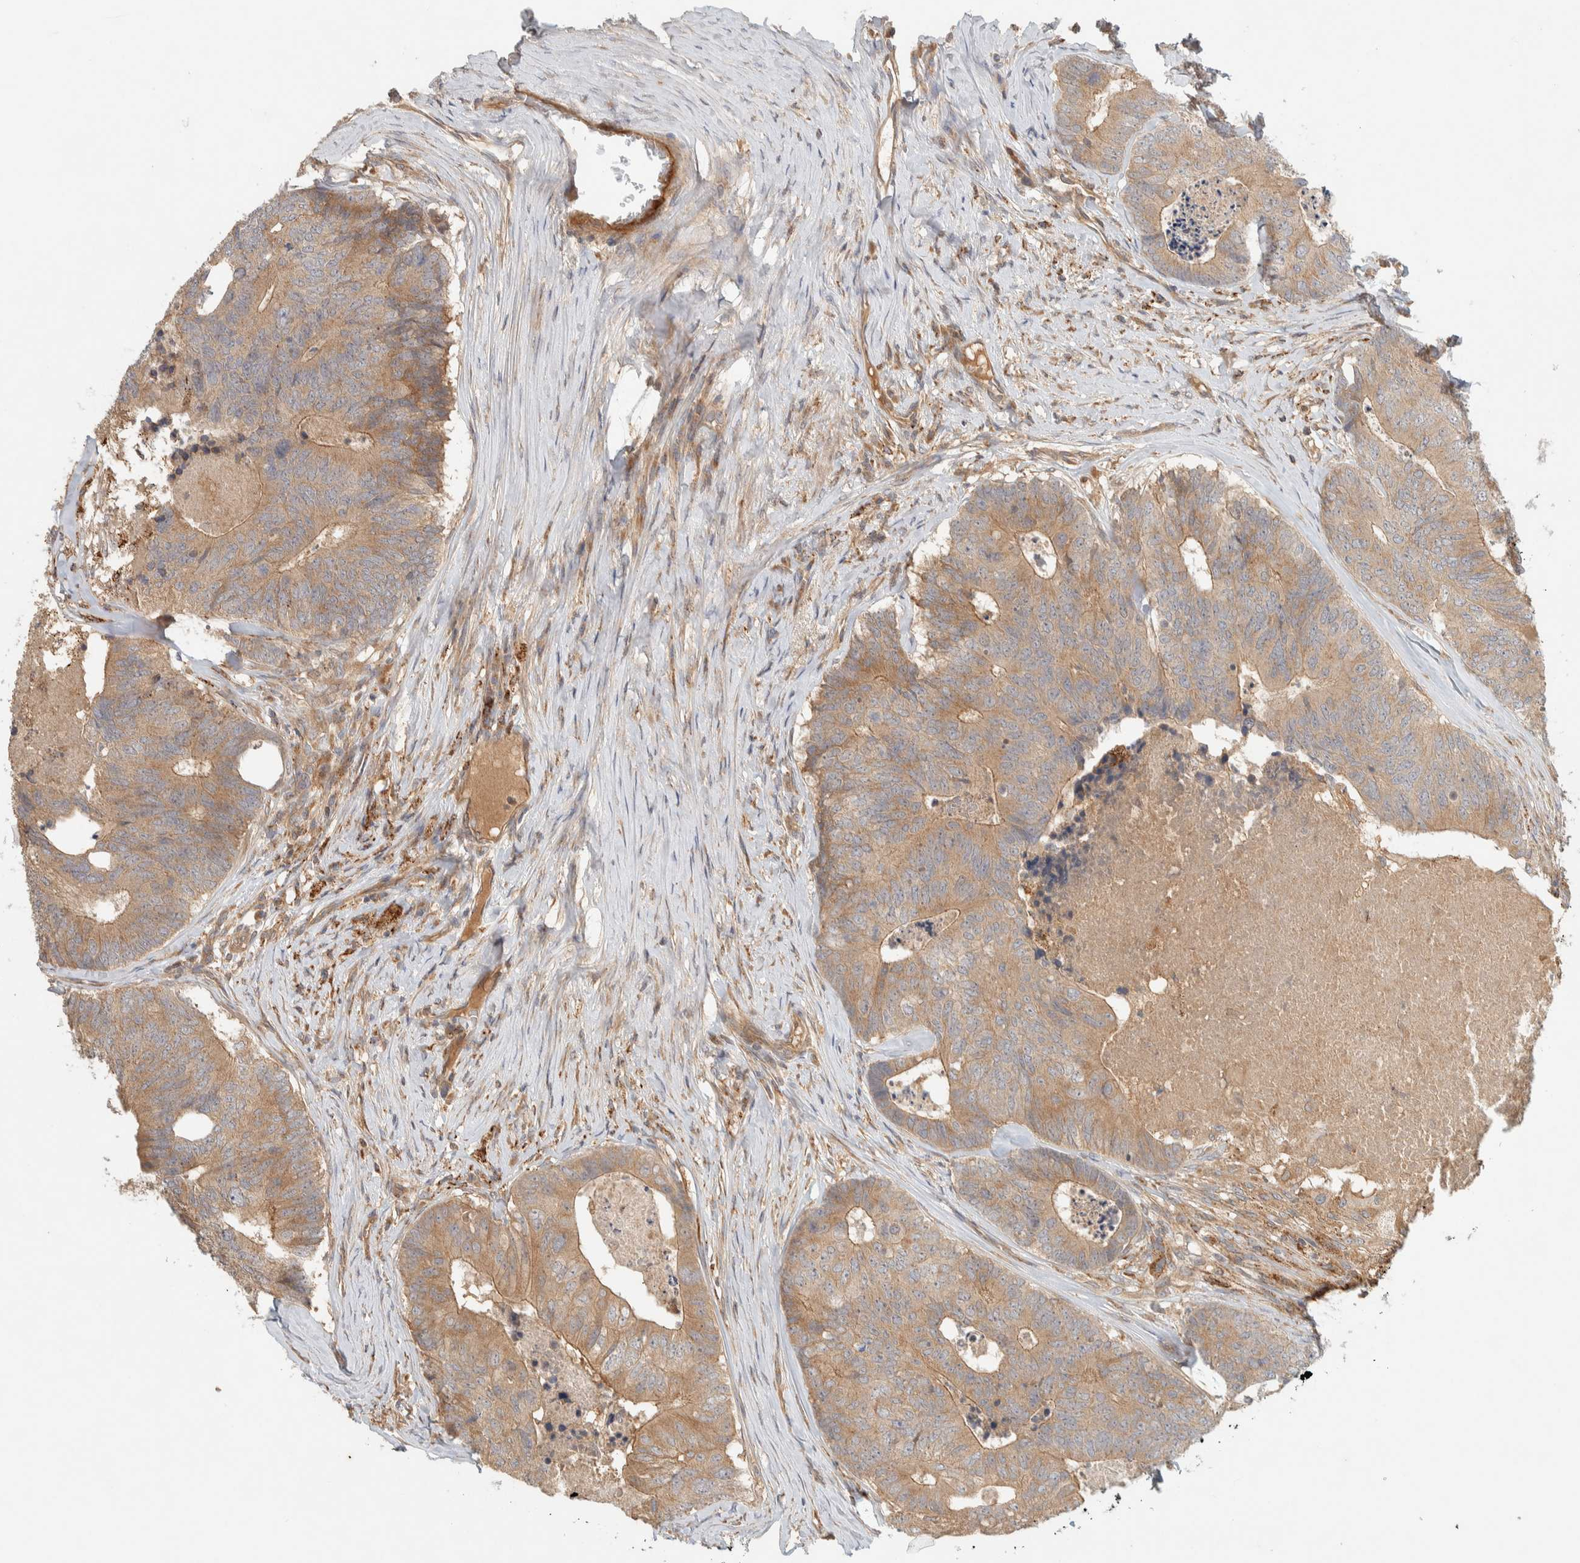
{"staining": {"intensity": "moderate", "quantity": ">75%", "location": "cytoplasmic/membranous"}, "tissue": "colorectal cancer", "cell_type": "Tumor cells", "image_type": "cancer", "snomed": [{"axis": "morphology", "description": "Adenocarcinoma, NOS"}, {"axis": "topography", "description": "Colon"}], "caption": "Brown immunohistochemical staining in human colorectal cancer (adenocarcinoma) reveals moderate cytoplasmic/membranous staining in about >75% of tumor cells.", "gene": "FAM167A", "patient": {"sex": "female", "age": 67}}